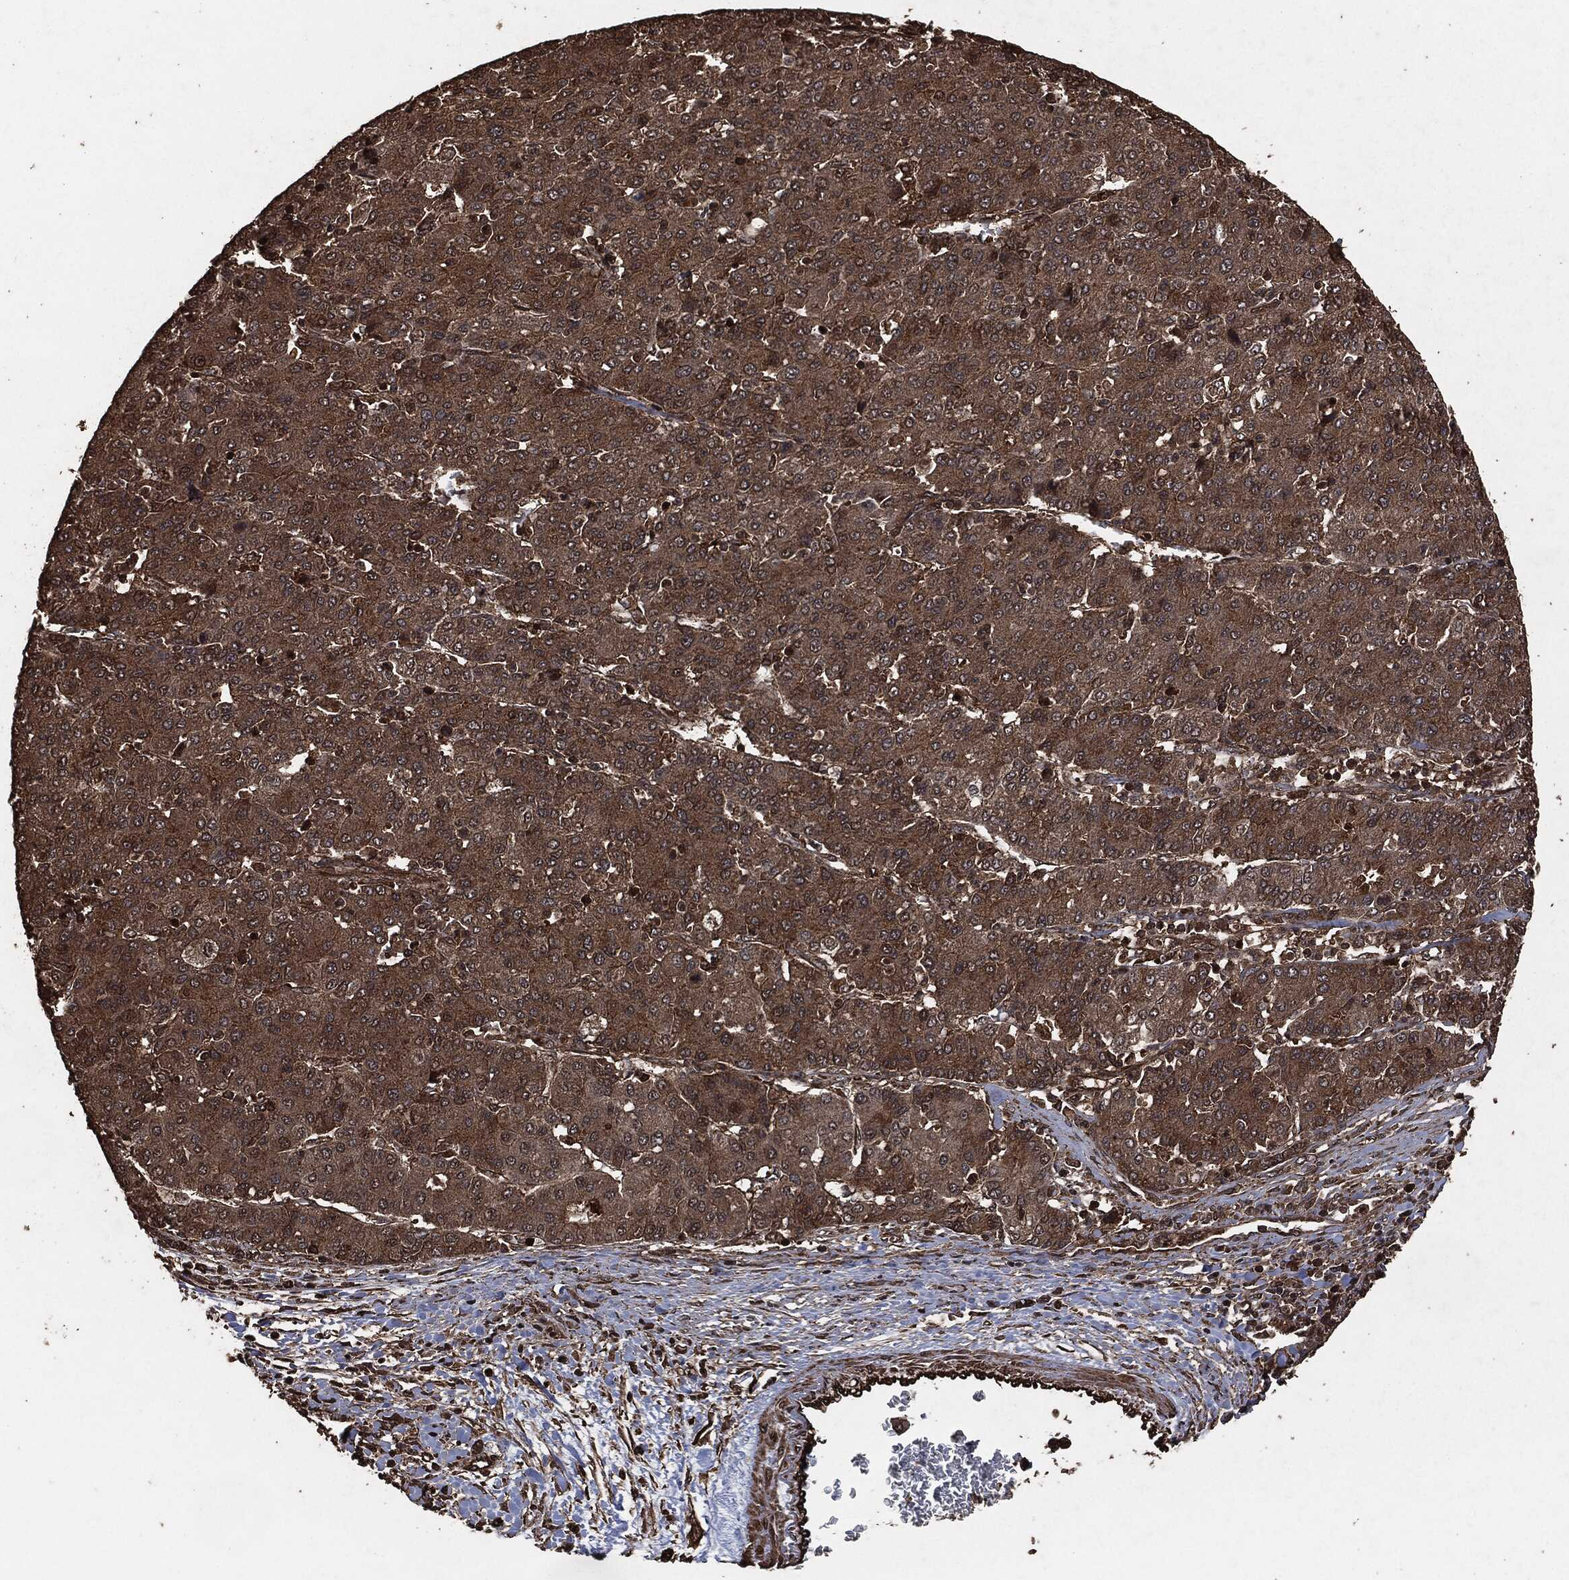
{"staining": {"intensity": "strong", "quantity": "25%-75%", "location": "cytoplasmic/membranous"}, "tissue": "liver cancer", "cell_type": "Tumor cells", "image_type": "cancer", "snomed": [{"axis": "morphology", "description": "Carcinoma, Hepatocellular, NOS"}, {"axis": "topography", "description": "Liver"}], "caption": "Immunohistochemical staining of human liver cancer exhibits high levels of strong cytoplasmic/membranous expression in about 25%-75% of tumor cells. The staining is performed using DAB brown chromogen to label protein expression. The nuclei are counter-stained blue using hematoxylin.", "gene": "HRAS", "patient": {"sex": "male", "age": 65}}